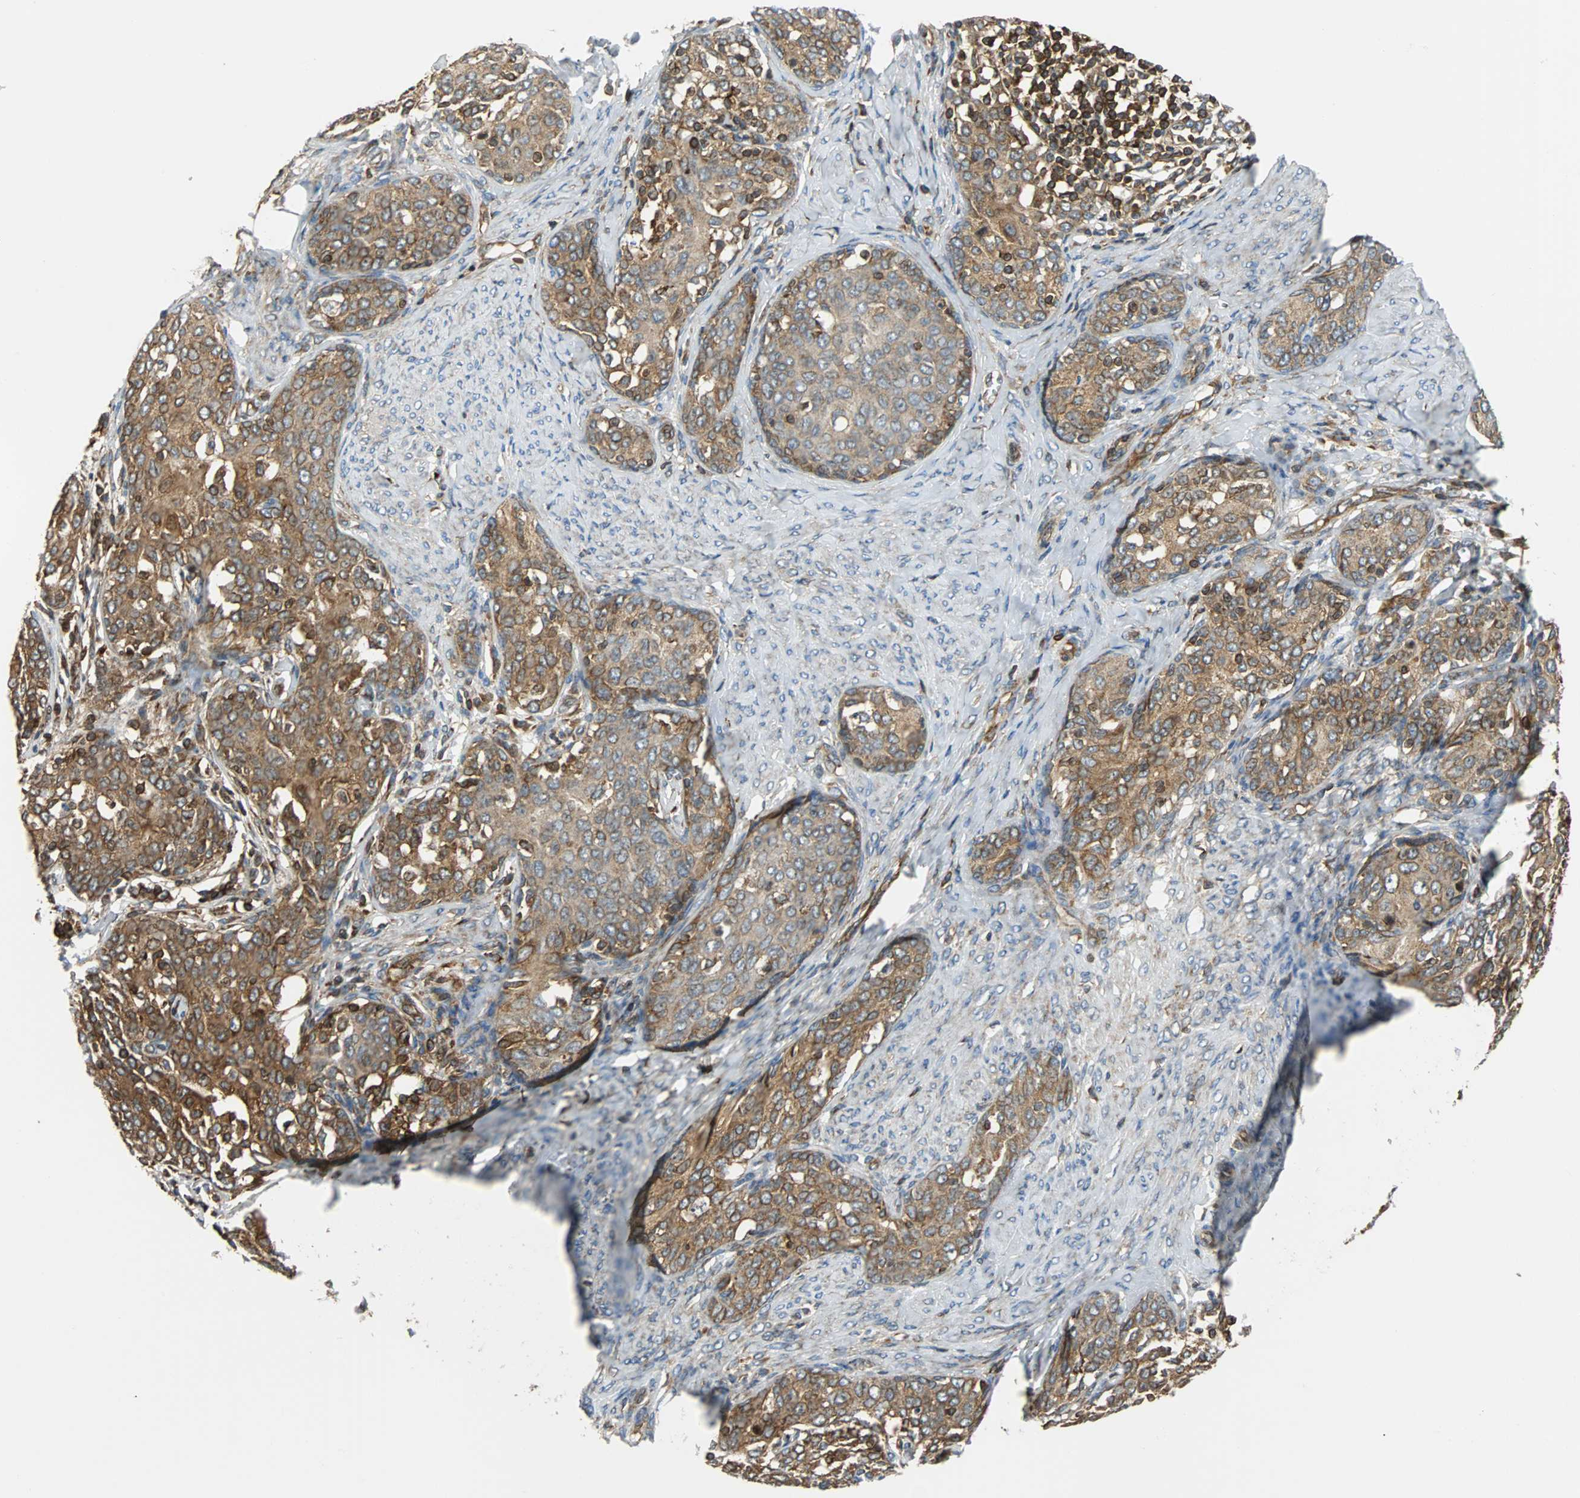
{"staining": {"intensity": "moderate", "quantity": ">75%", "location": "cytoplasmic/membranous"}, "tissue": "cervical cancer", "cell_type": "Tumor cells", "image_type": "cancer", "snomed": [{"axis": "morphology", "description": "Squamous cell carcinoma, NOS"}, {"axis": "morphology", "description": "Adenocarcinoma, NOS"}, {"axis": "topography", "description": "Cervix"}], "caption": "Protein expression analysis of human cervical cancer (adenocarcinoma) reveals moderate cytoplasmic/membranous staining in approximately >75% of tumor cells. The staining was performed using DAB, with brown indicating positive protein expression. Nuclei are stained blue with hematoxylin.", "gene": "RELA", "patient": {"sex": "female", "age": 52}}